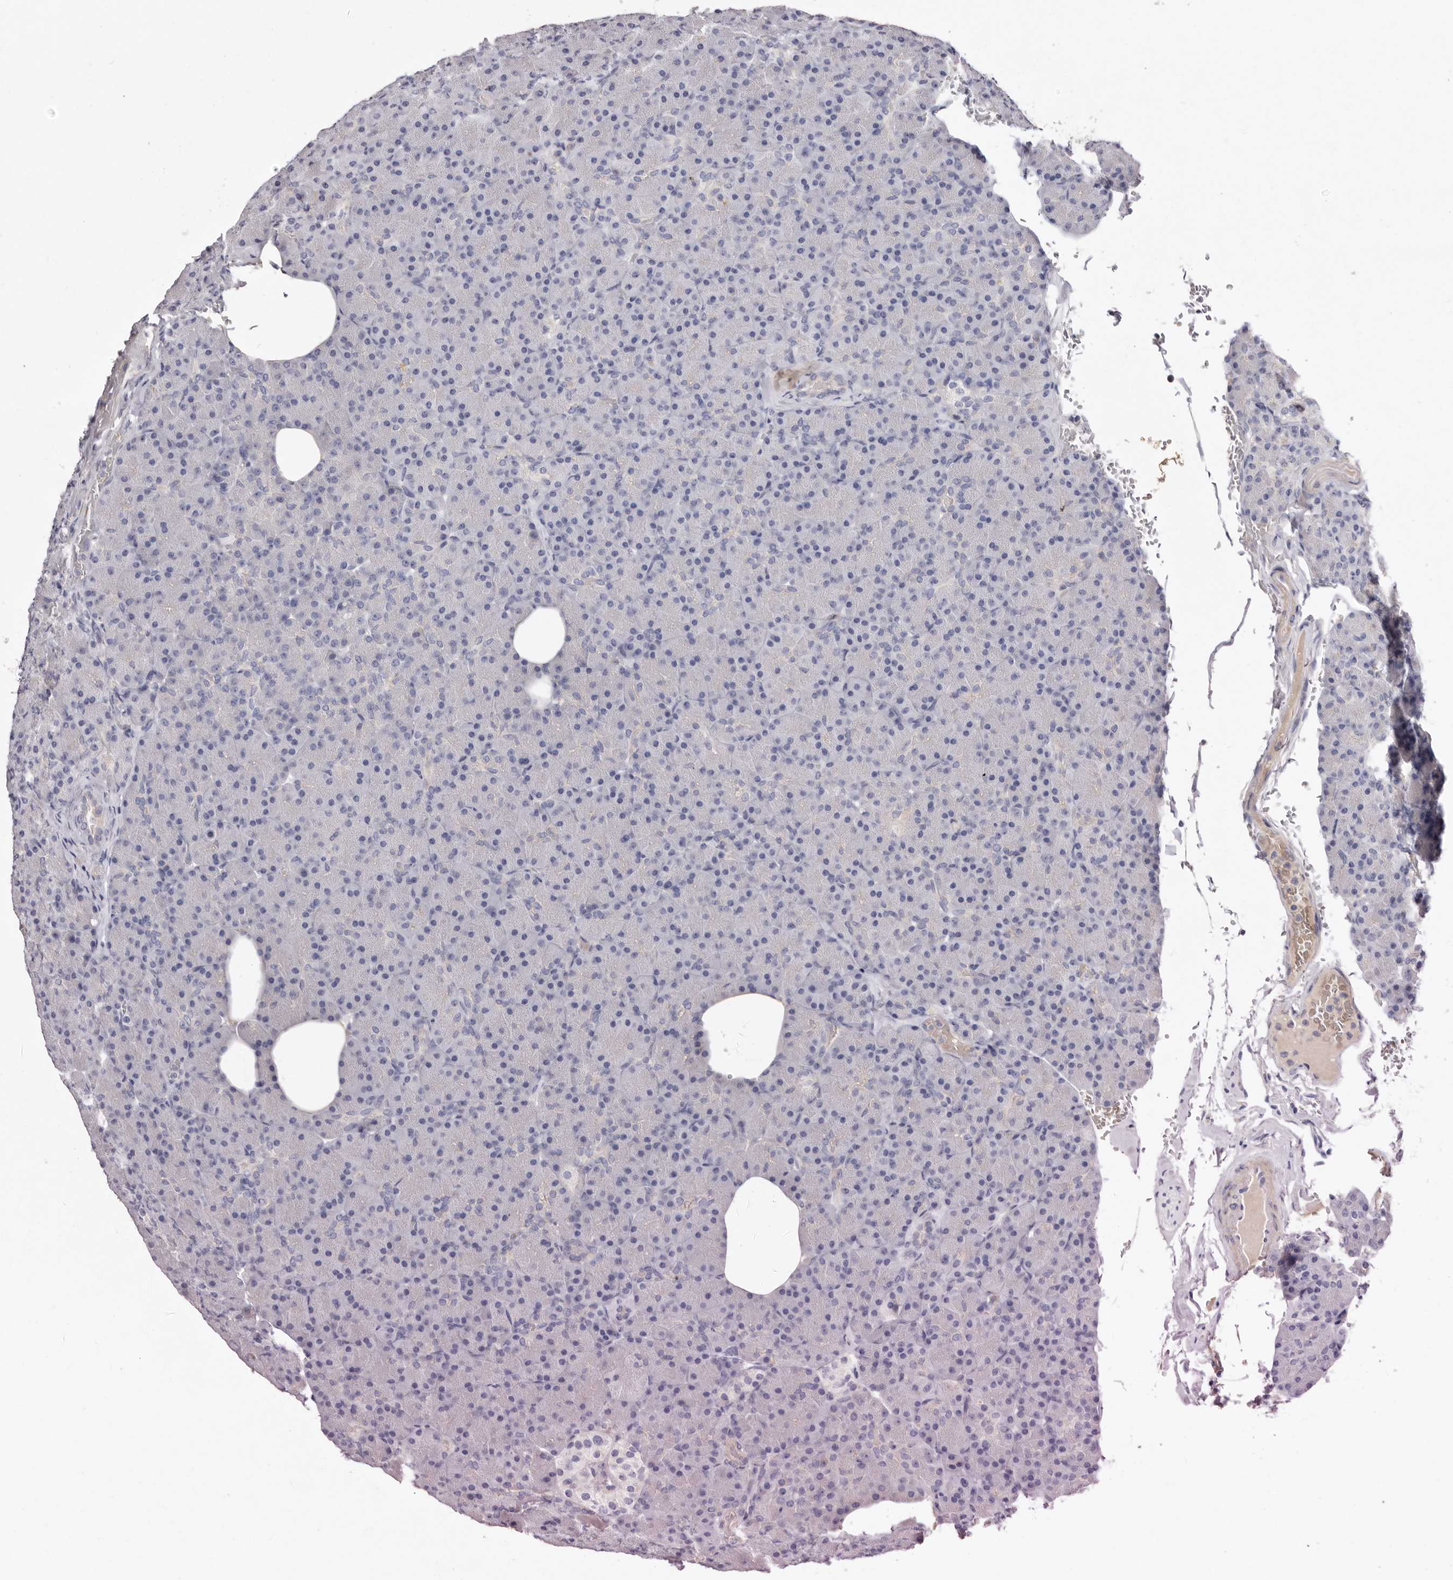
{"staining": {"intensity": "negative", "quantity": "none", "location": "none"}, "tissue": "pancreas", "cell_type": "Exocrine glandular cells", "image_type": "normal", "snomed": [{"axis": "morphology", "description": "Normal tissue, NOS"}, {"axis": "topography", "description": "Pancreas"}], "caption": "Immunohistochemical staining of unremarkable pancreas reveals no significant positivity in exocrine glandular cells. (Stains: DAB (3,3'-diaminobenzidine) IHC with hematoxylin counter stain, Microscopy: brightfield microscopy at high magnification).", "gene": "S1PR5", "patient": {"sex": "female", "age": 43}}